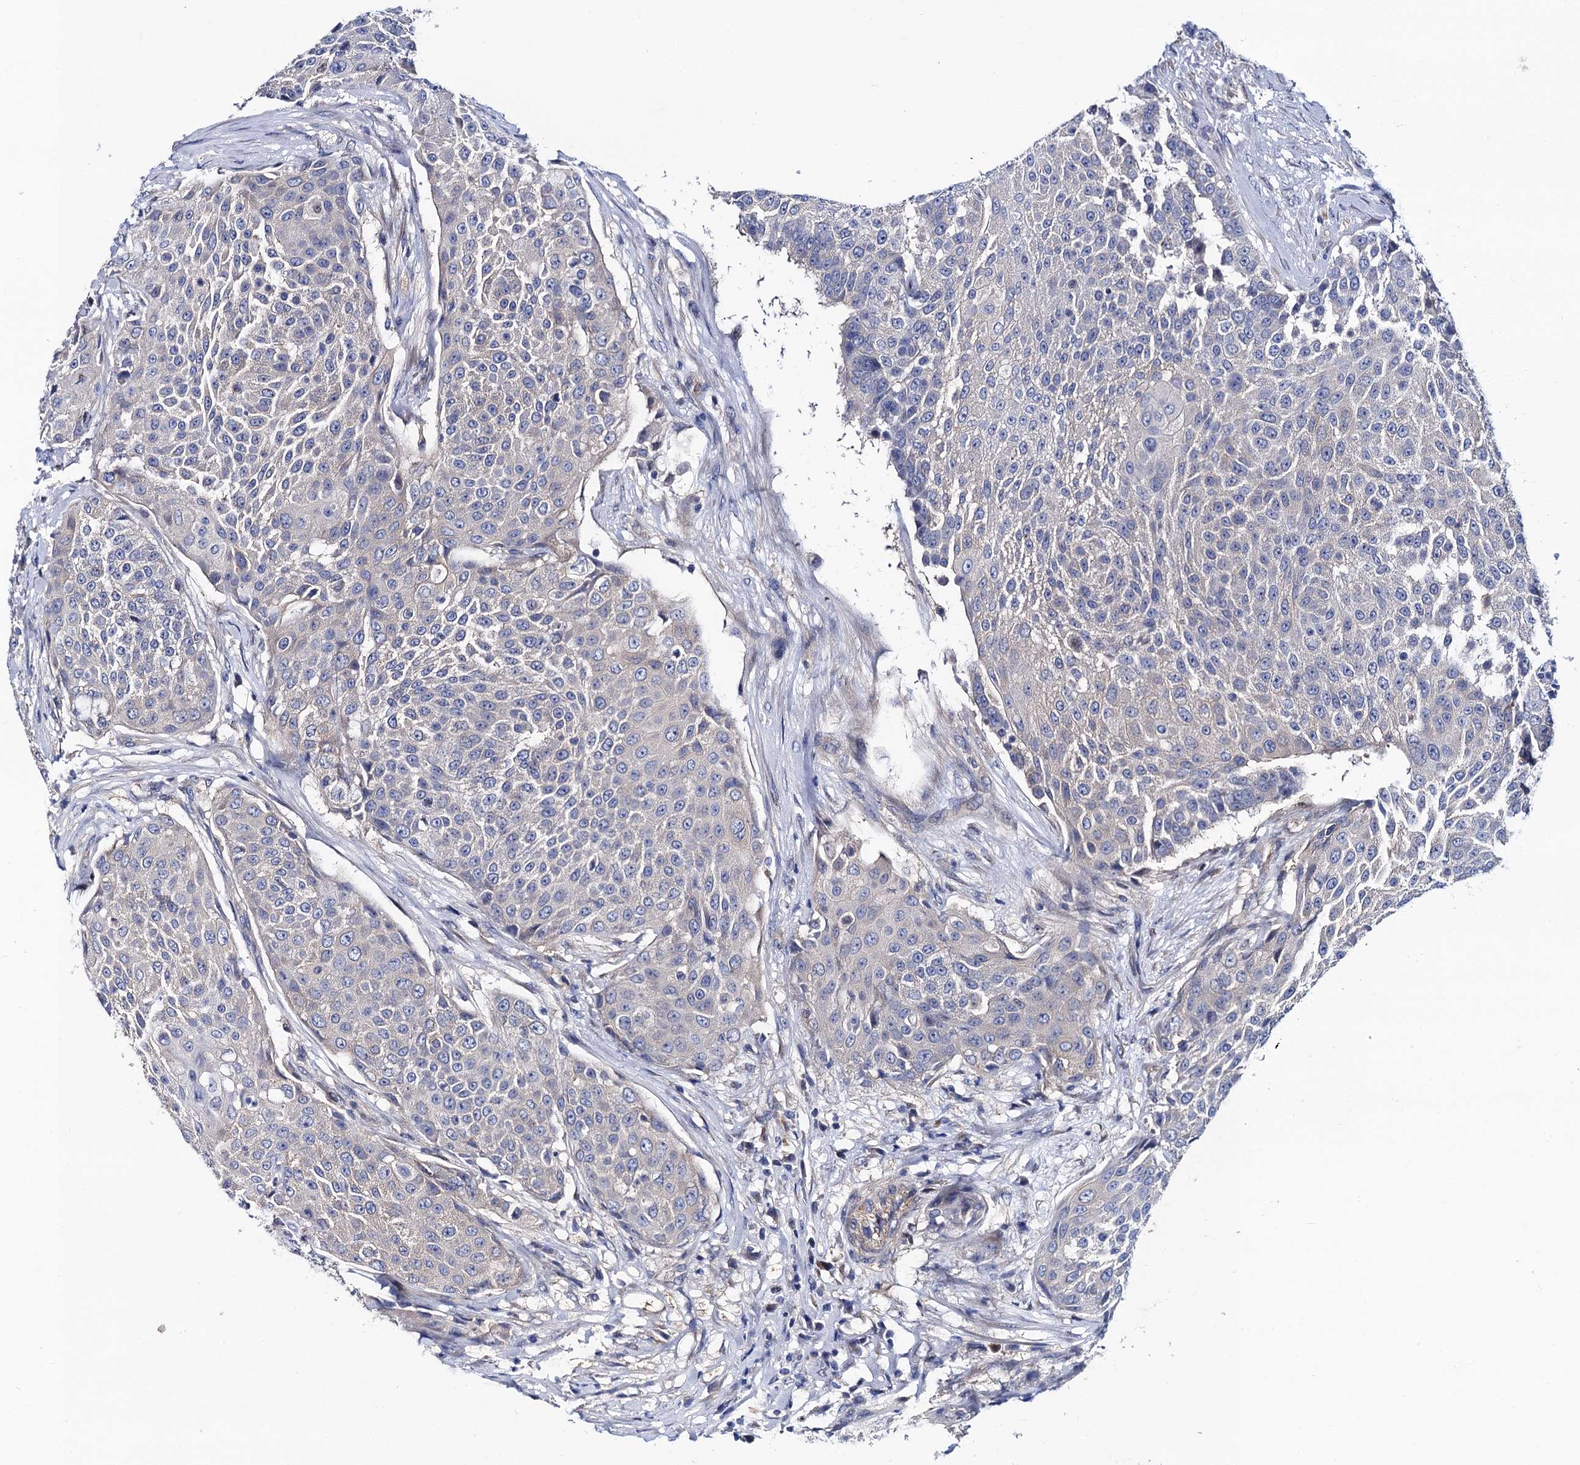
{"staining": {"intensity": "negative", "quantity": "none", "location": "none"}, "tissue": "urothelial cancer", "cell_type": "Tumor cells", "image_type": "cancer", "snomed": [{"axis": "morphology", "description": "Urothelial carcinoma, High grade"}, {"axis": "topography", "description": "Urinary bladder"}], "caption": "This is an IHC image of human high-grade urothelial carcinoma. There is no positivity in tumor cells.", "gene": "ZDHHC18", "patient": {"sex": "female", "age": 63}}